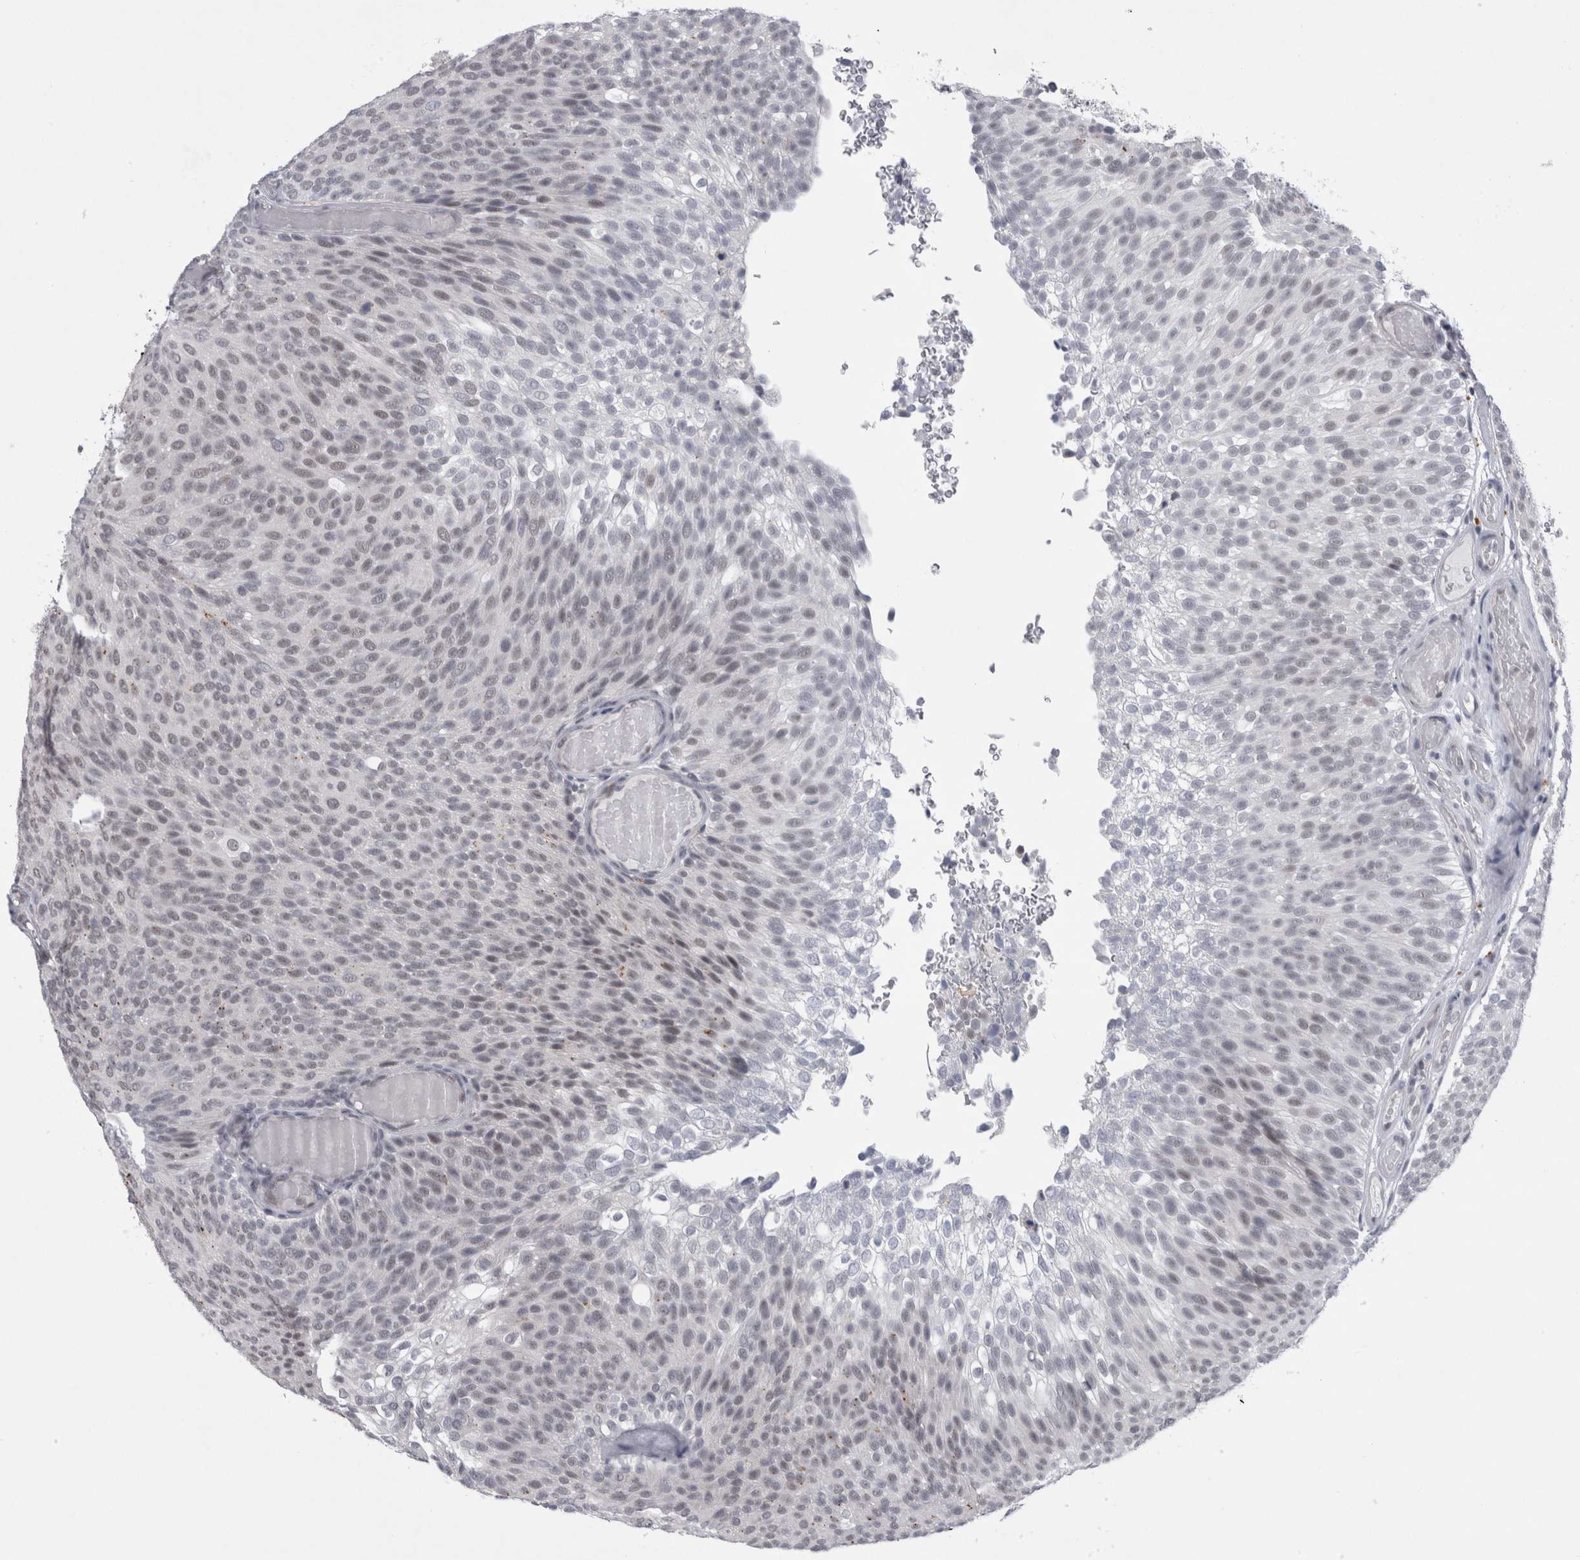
{"staining": {"intensity": "weak", "quantity": "25%-75%", "location": "nuclear"}, "tissue": "urothelial cancer", "cell_type": "Tumor cells", "image_type": "cancer", "snomed": [{"axis": "morphology", "description": "Urothelial carcinoma, Low grade"}, {"axis": "topography", "description": "Urinary bladder"}], "caption": "Protein staining shows weak nuclear staining in approximately 25%-75% of tumor cells in urothelial carcinoma (low-grade).", "gene": "PSMB2", "patient": {"sex": "male", "age": 78}}